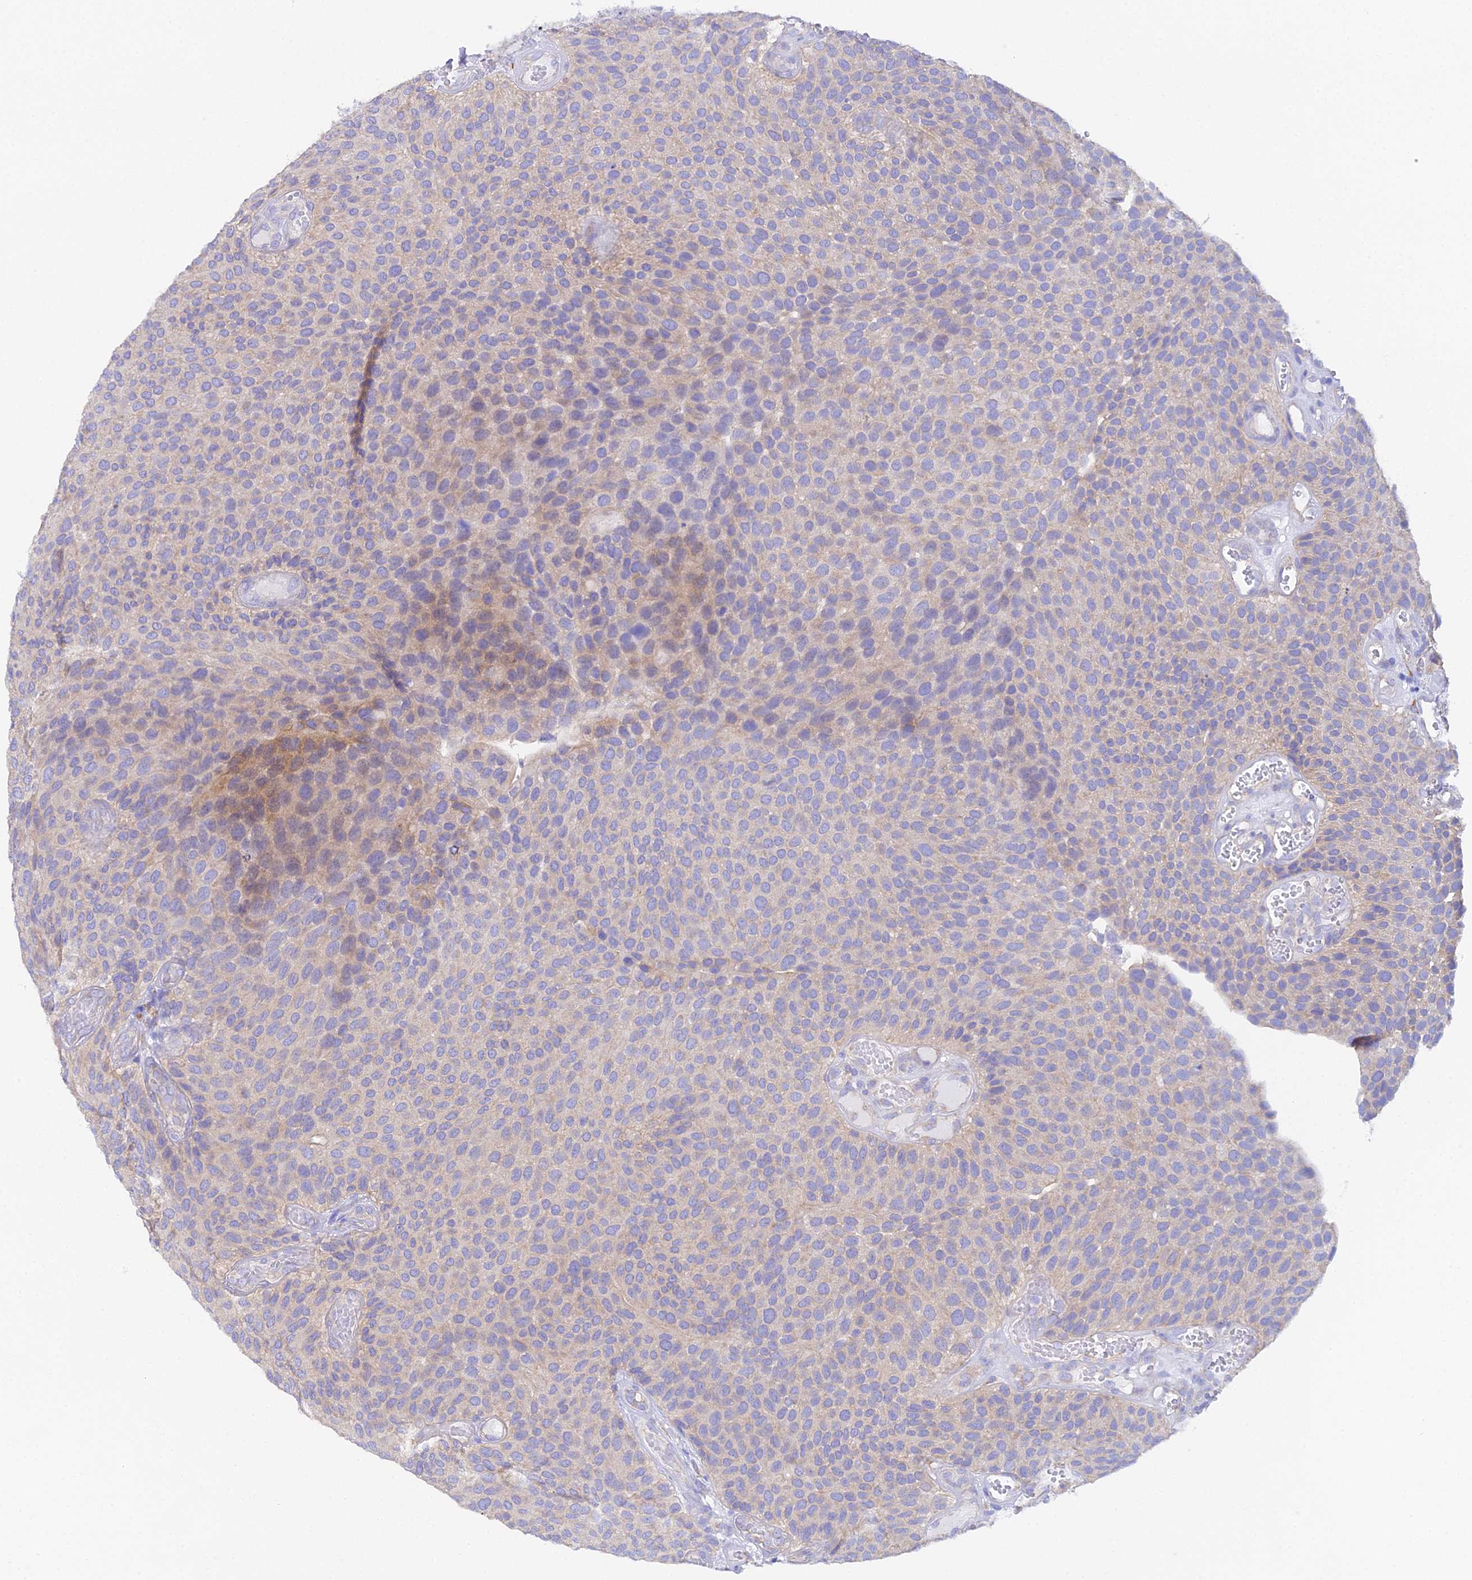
{"staining": {"intensity": "moderate", "quantity": "<25%", "location": "cytoplasmic/membranous"}, "tissue": "urothelial cancer", "cell_type": "Tumor cells", "image_type": "cancer", "snomed": [{"axis": "morphology", "description": "Urothelial carcinoma, Low grade"}, {"axis": "topography", "description": "Urinary bladder"}], "caption": "About <25% of tumor cells in human urothelial cancer reveal moderate cytoplasmic/membranous protein positivity as visualized by brown immunohistochemical staining.", "gene": "CFAP45", "patient": {"sex": "male", "age": 89}}